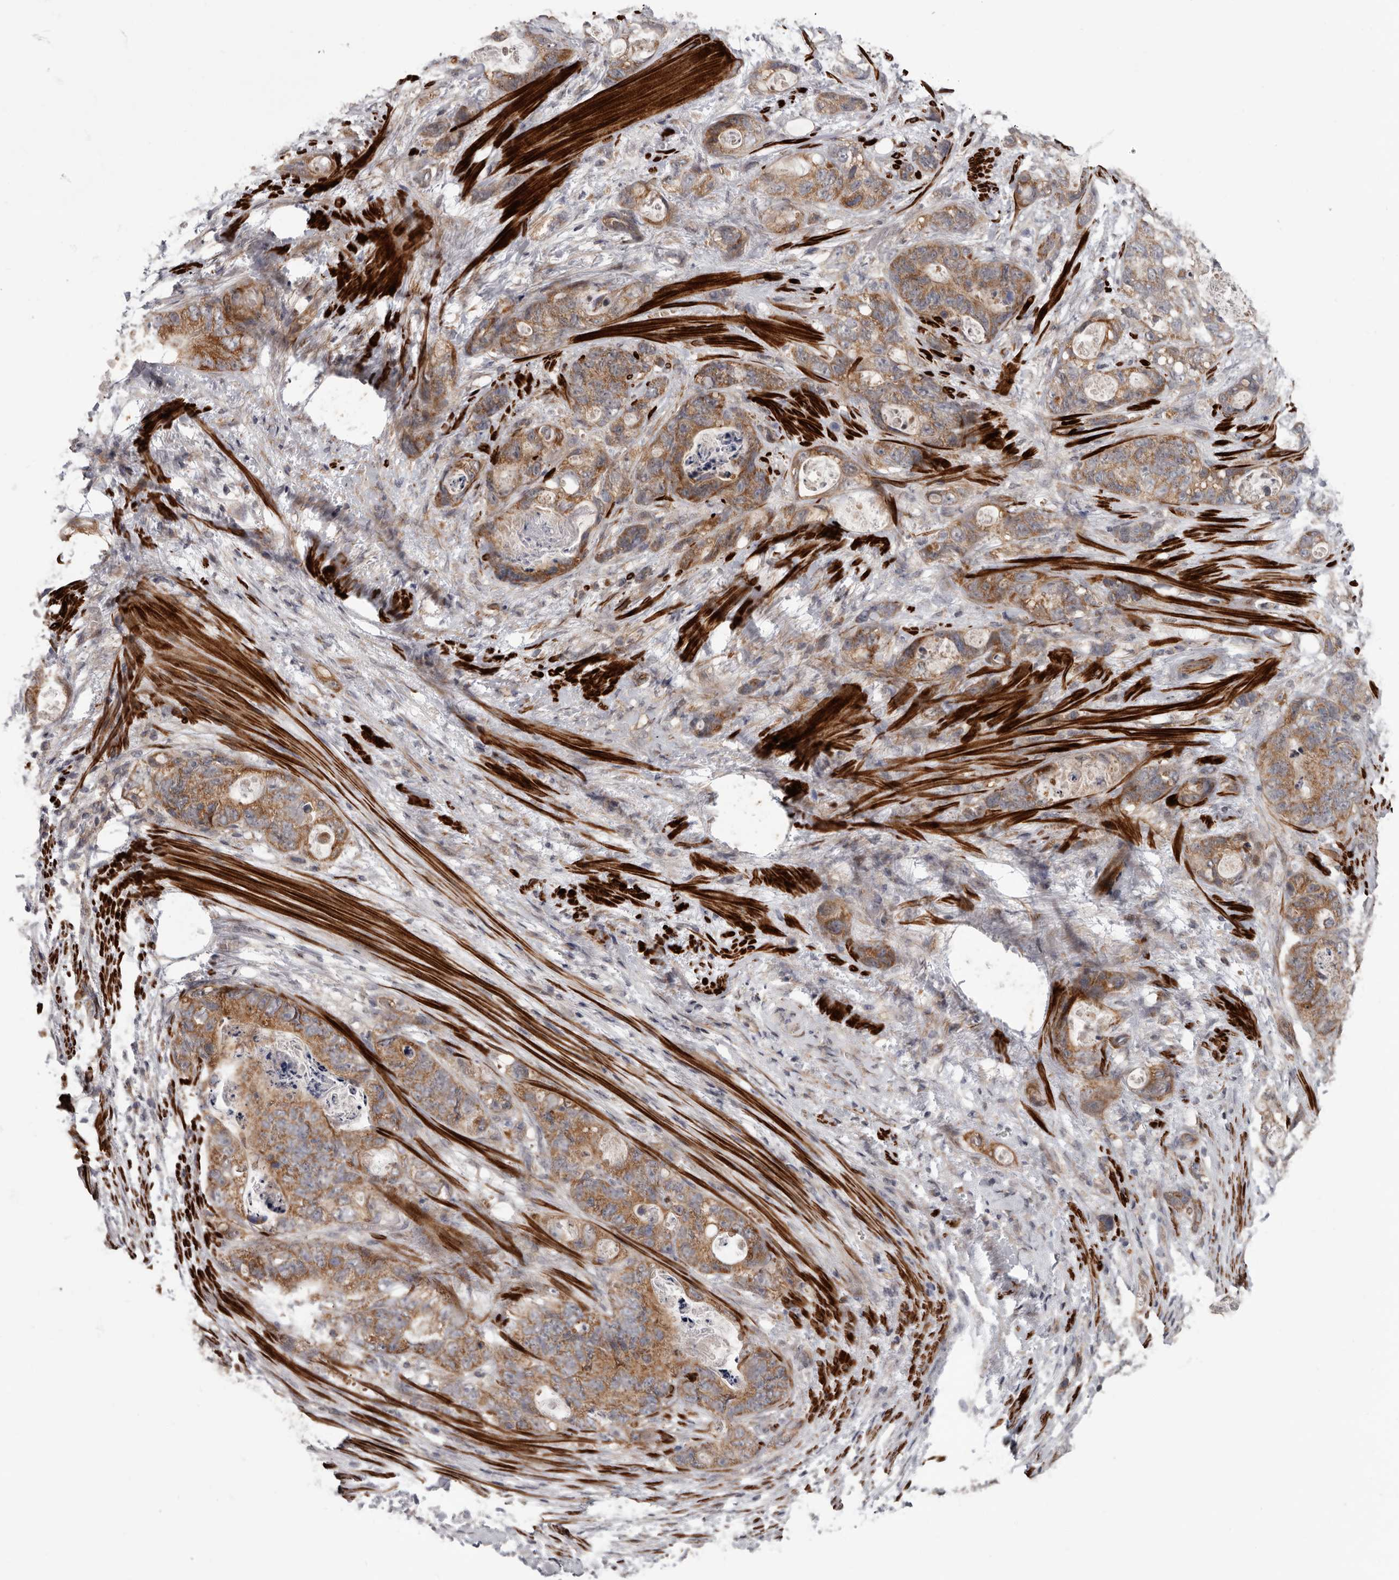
{"staining": {"intensity": "moderate", "quantity": ">75%", "location": "cytoplasmic/membranous"}, "tissue": "stomach cancer", "cell_type": "Tumor cells", "image_type": "cancer", "snomed": [{"axis": "morphology", "description": "Normal tissue, NOS"}, {"axis": "morphology", "description": "Adenocarcinoma, NOS"}, {"axis": "topography", "description": "Stomach"}], "caption": "Adenocarcinoma (stomach) stained with IHC reveals moderate cytoplasmic/membranous positivity in approximately >75% of tumor cells.", "gene": "FGFR4", "patient": {"sex": "female", "age": 89}}